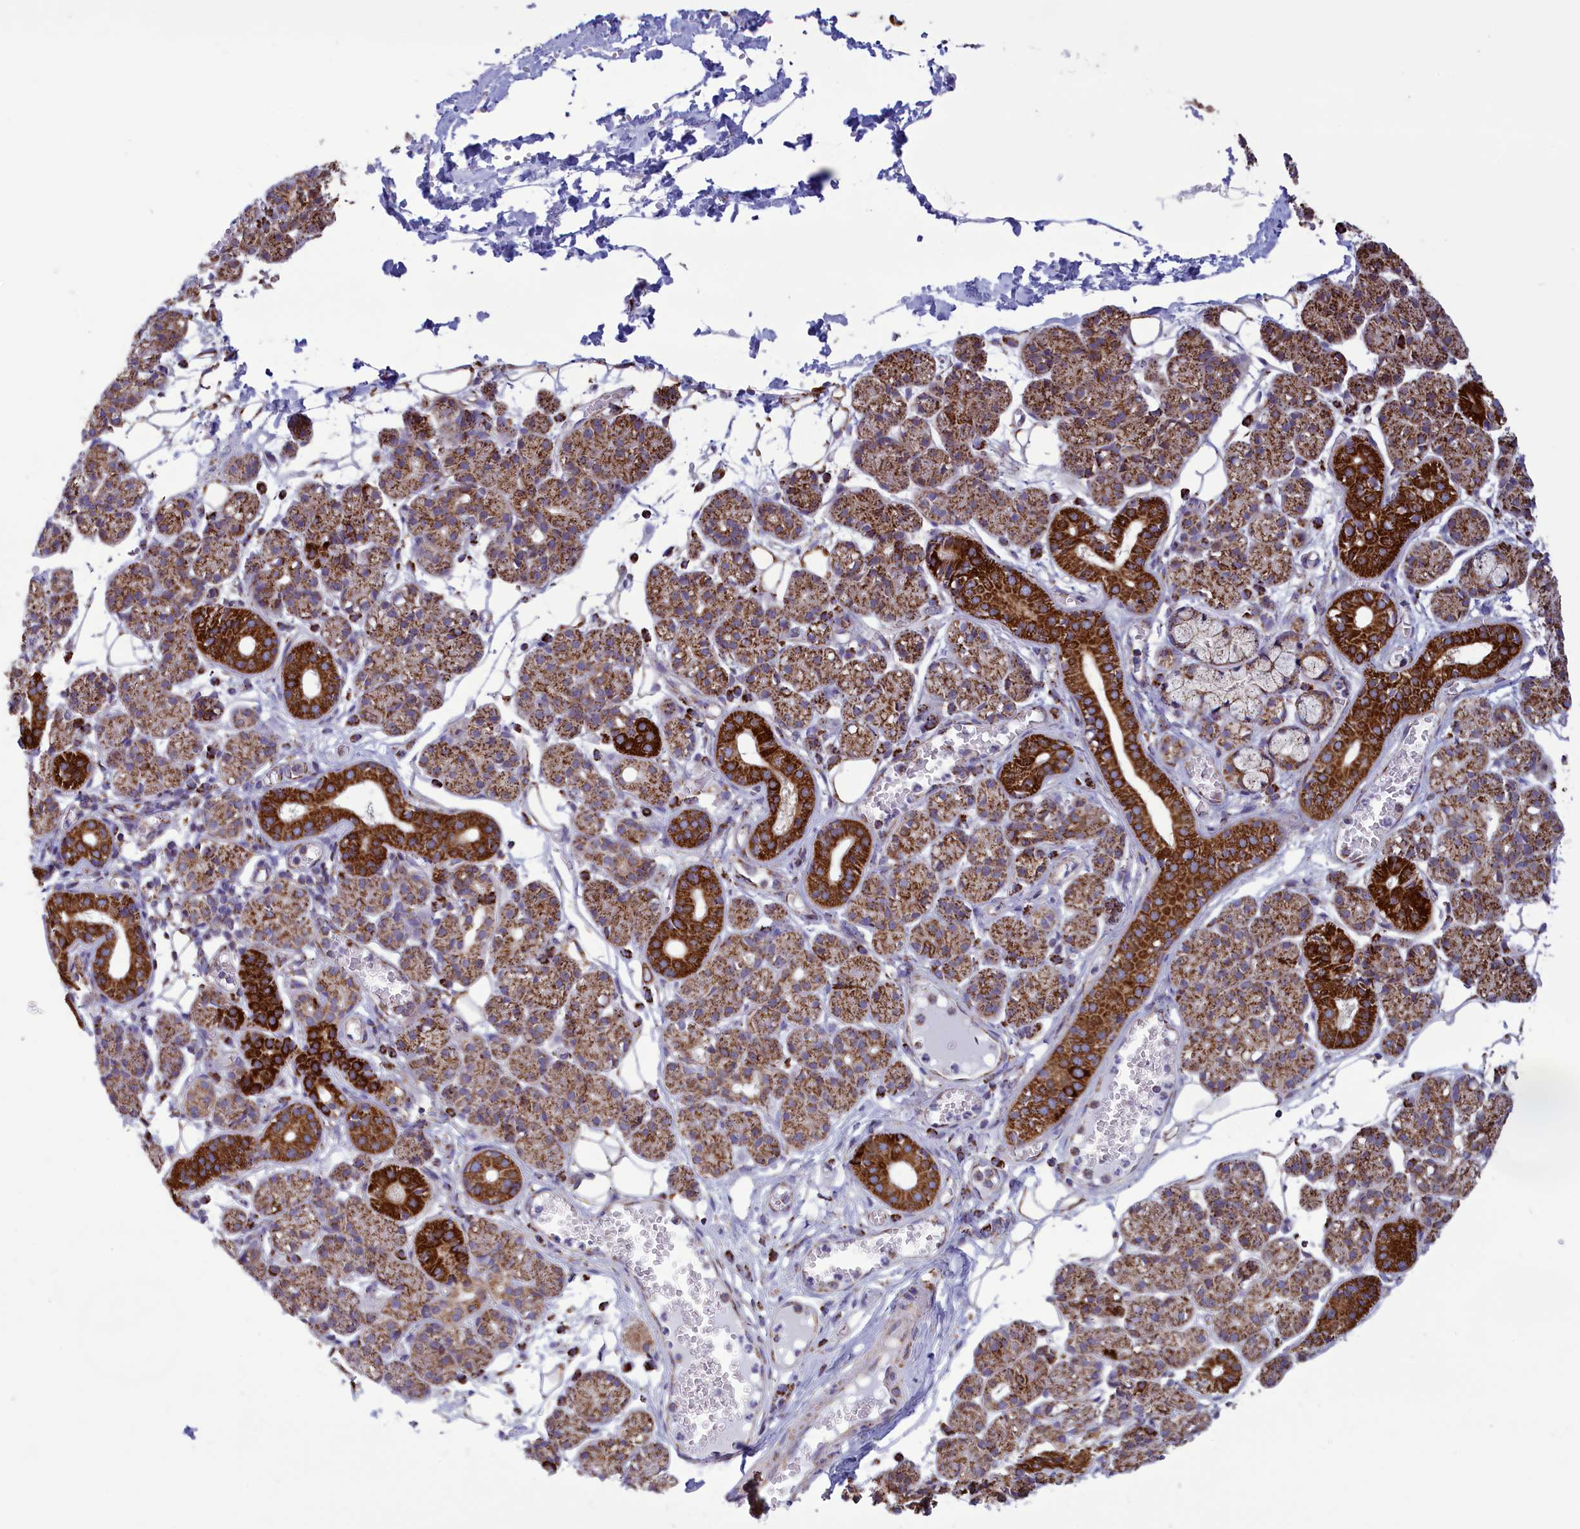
{"staining": {"intensity": "strong", "quantity": ">75%", "location": "cytoplasmic/membranous"}, "tissue": "salivary gland", "cell_type": "Glandular cells", "image_type": "normal", "snomed": [{"axis": "morphology", "description": "Normal tissue, NOS"}, {"axis": "topography", "description": "Salivary gland"}], "caption": "A brown stain shows strong cytoplasmic/membranous positivity of a protein in glandular cells of benign human salivary gland. Immunohistochemistry (ihc) stains the protein of interest in brown and the nuclei are stained blue.", "gene": "ISOC2", "patient": {"sex": "male", "age": 63}}